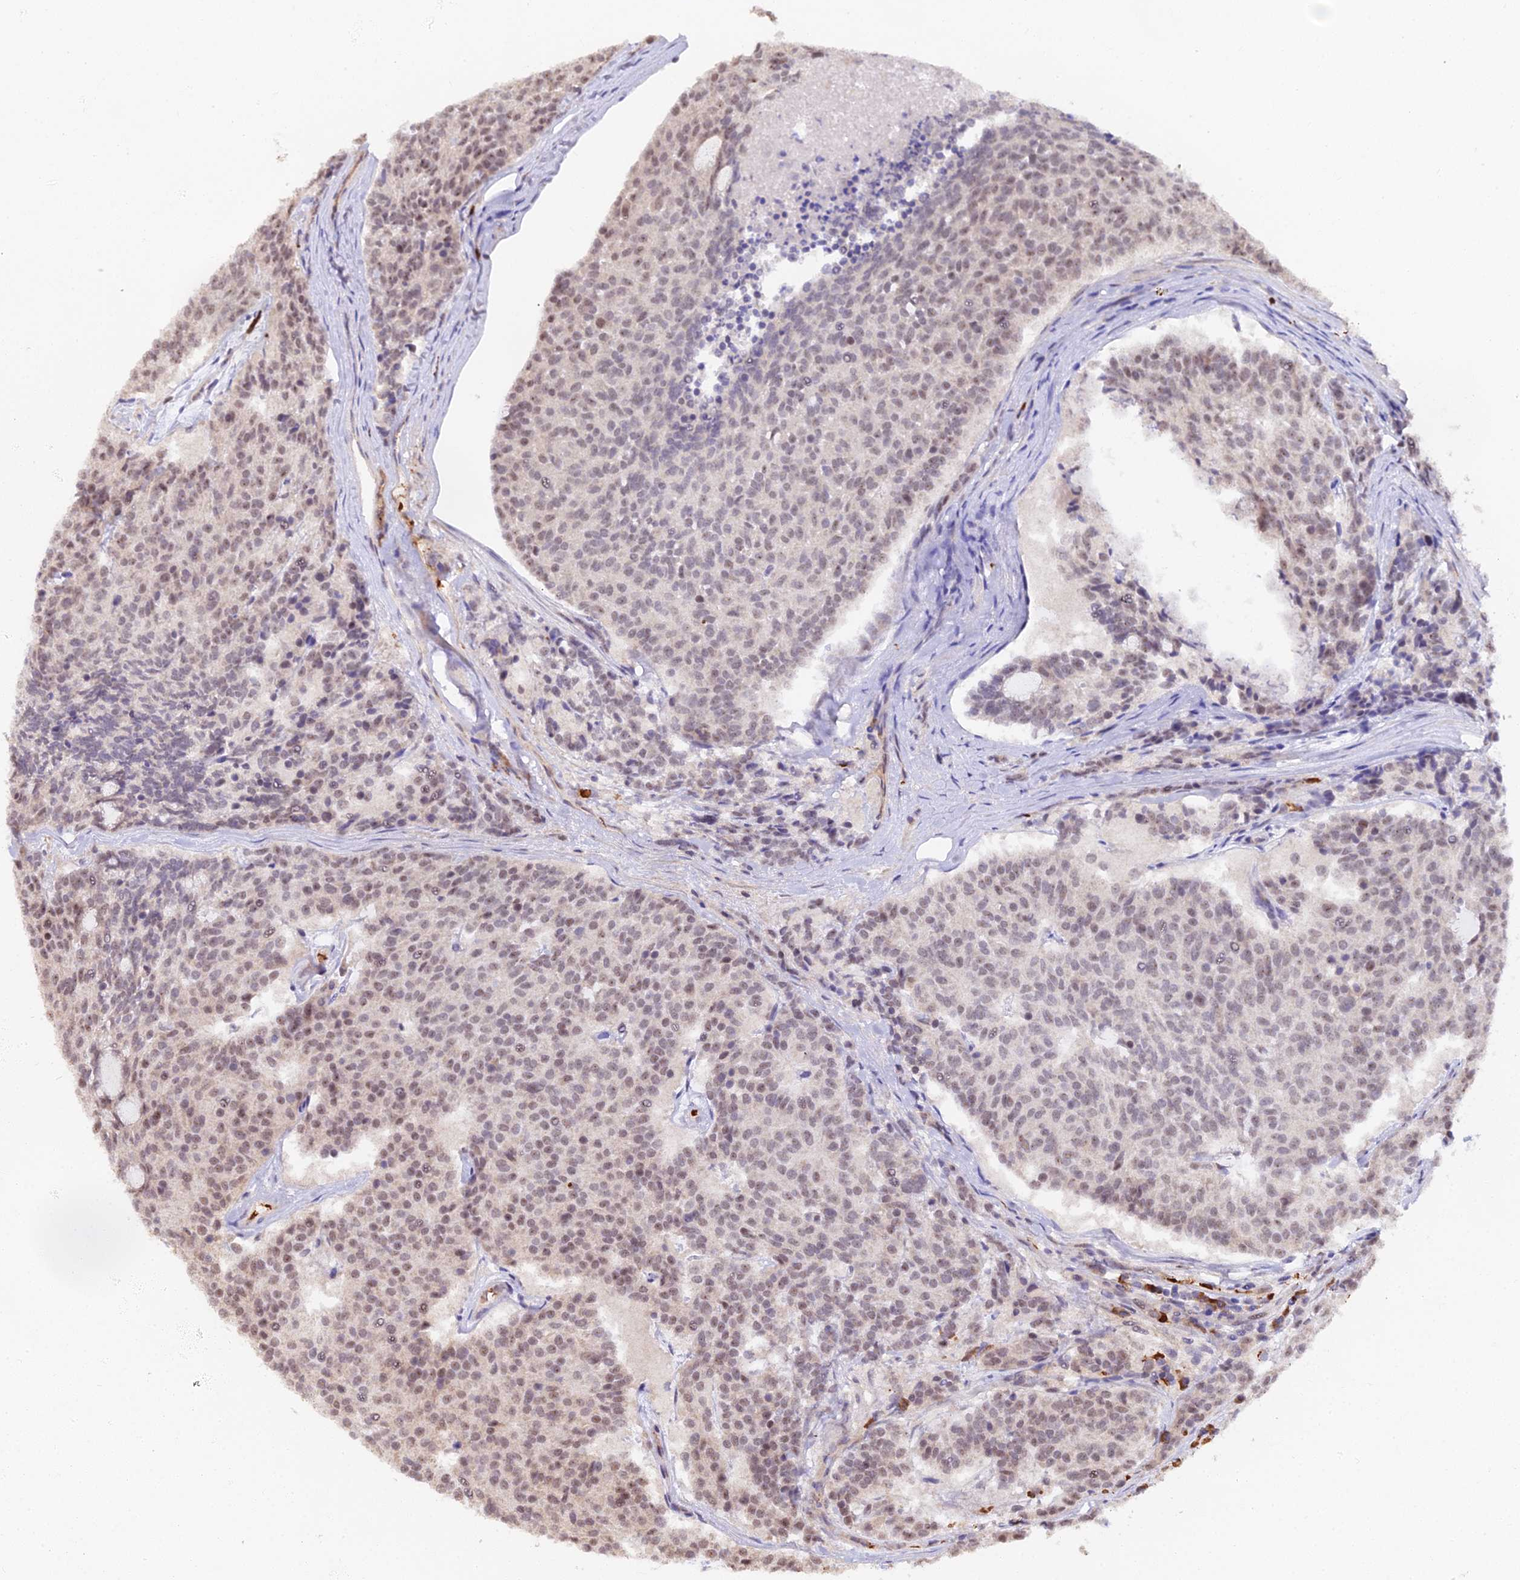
{"staining": {"intensity": "weak", "quantity": ">75%", "location": "nuclear"}, "tissue": "carcinoid", "cell_type": "Tumor cells", "image_type": "cancer", "snomed": [{"axis": "morphology", "description": "Carcinoid, malignant, NOS"}, {"axis": "topography", "description": "Pancreas"}], "caption": "Brown immunohistochemical staining in carcinoid exhibits weak nuclear expression in approximately >75% of tumor cells.", "gene": "ZDBF2", "patient": {"sex": "female", "age": 54}}